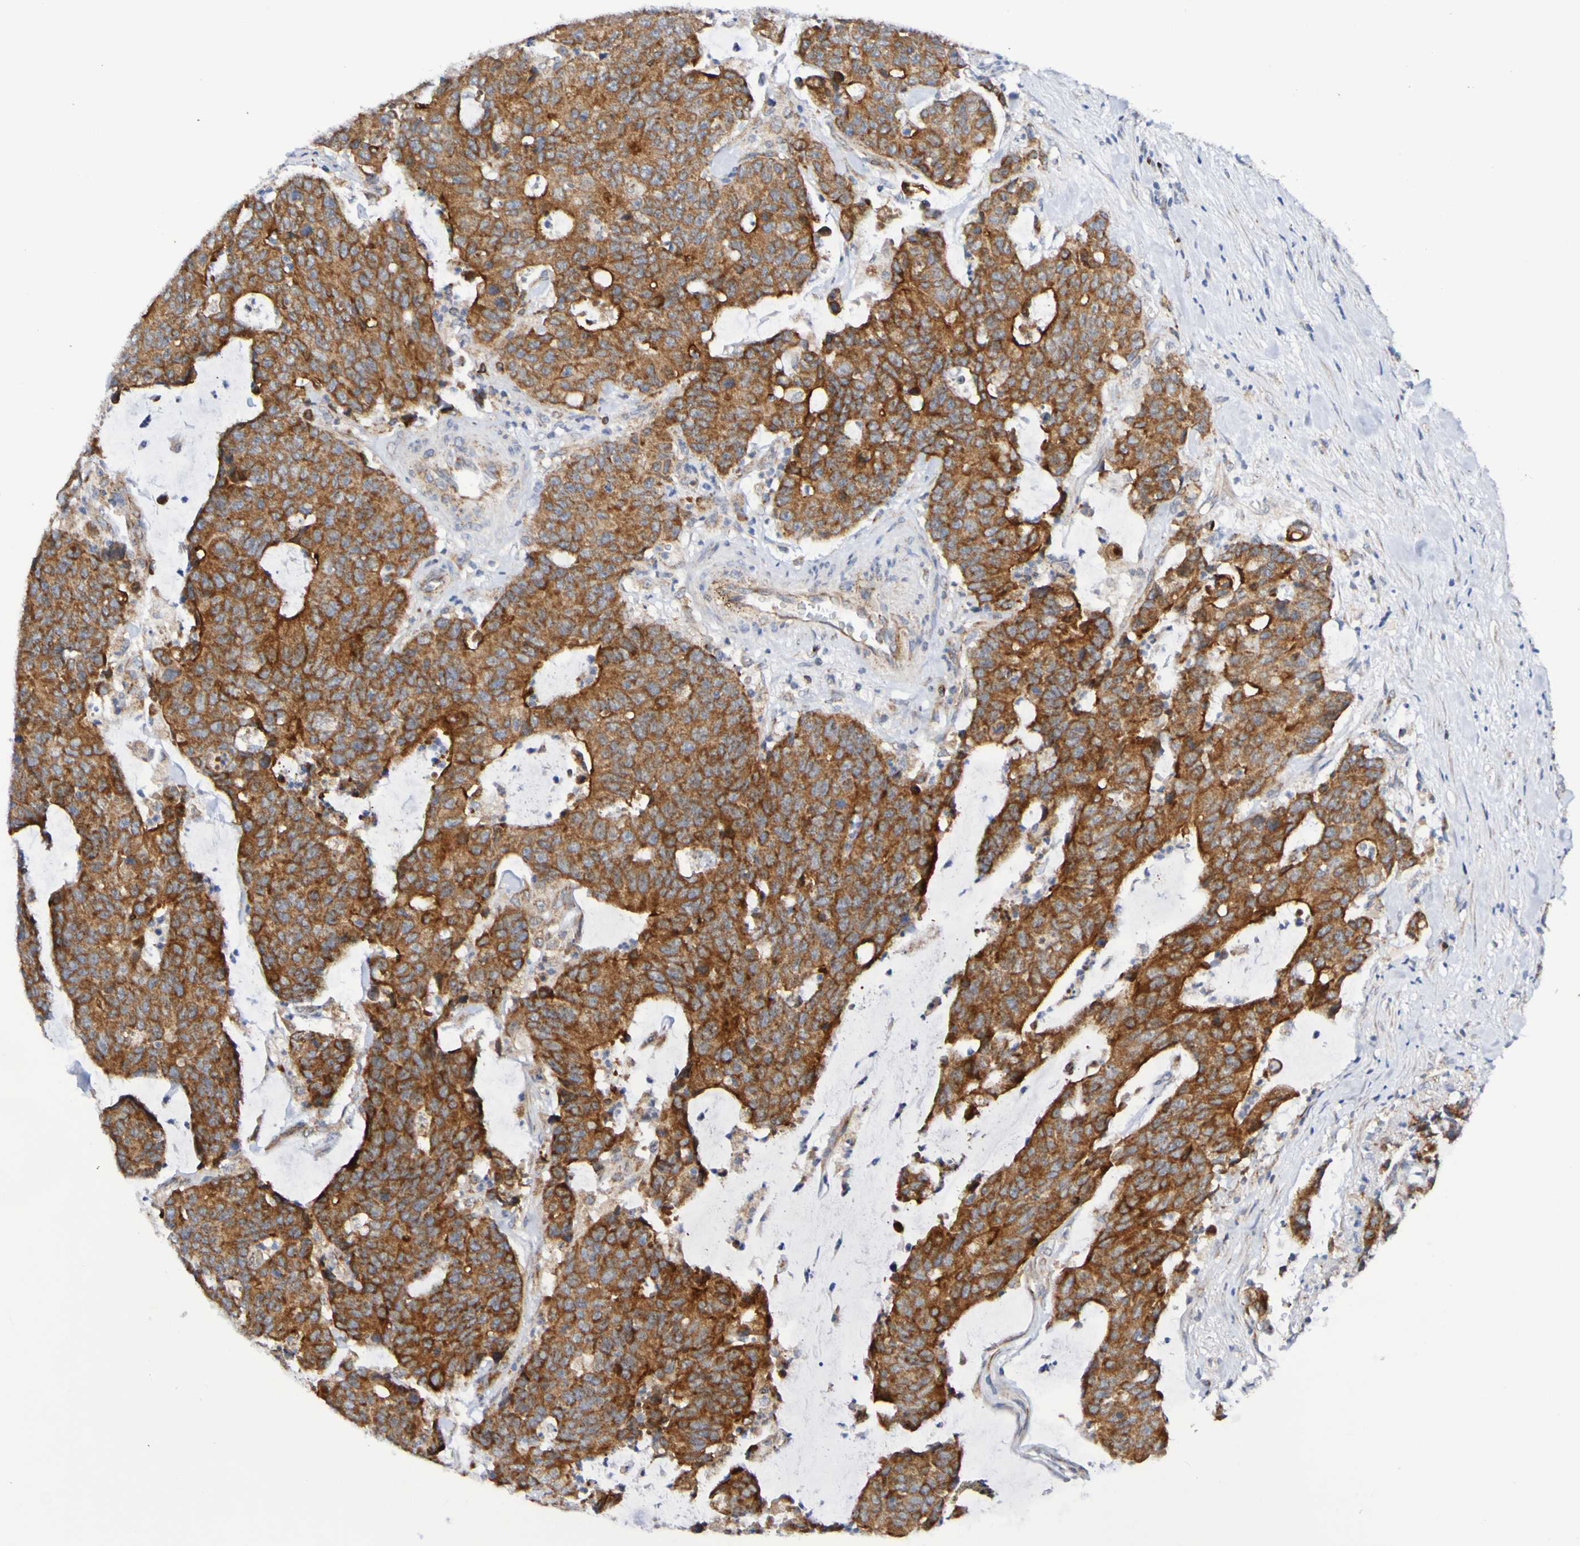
{"staining": {"intensity": "strong", "quantity": ">75%", "location": "cytoplasmic/membranous"}, "tissue": "colorectal cancer", "cell_type": "Tumor cells", "image_type": "cancer", "snomed": [{"axis": "morphology", "description": "Adenocarcinoma, NOS"}, {"axis": "topography", "description": "Colon"}], "caption": "This micrograph exhibits IHC staining of colorectal adenocarcinoma, with high strong cytoplasmic/membranous expression in about >75% of tumor cells.", "gene": "GJB1", "patient": {"sex": "female", "age": 86}}